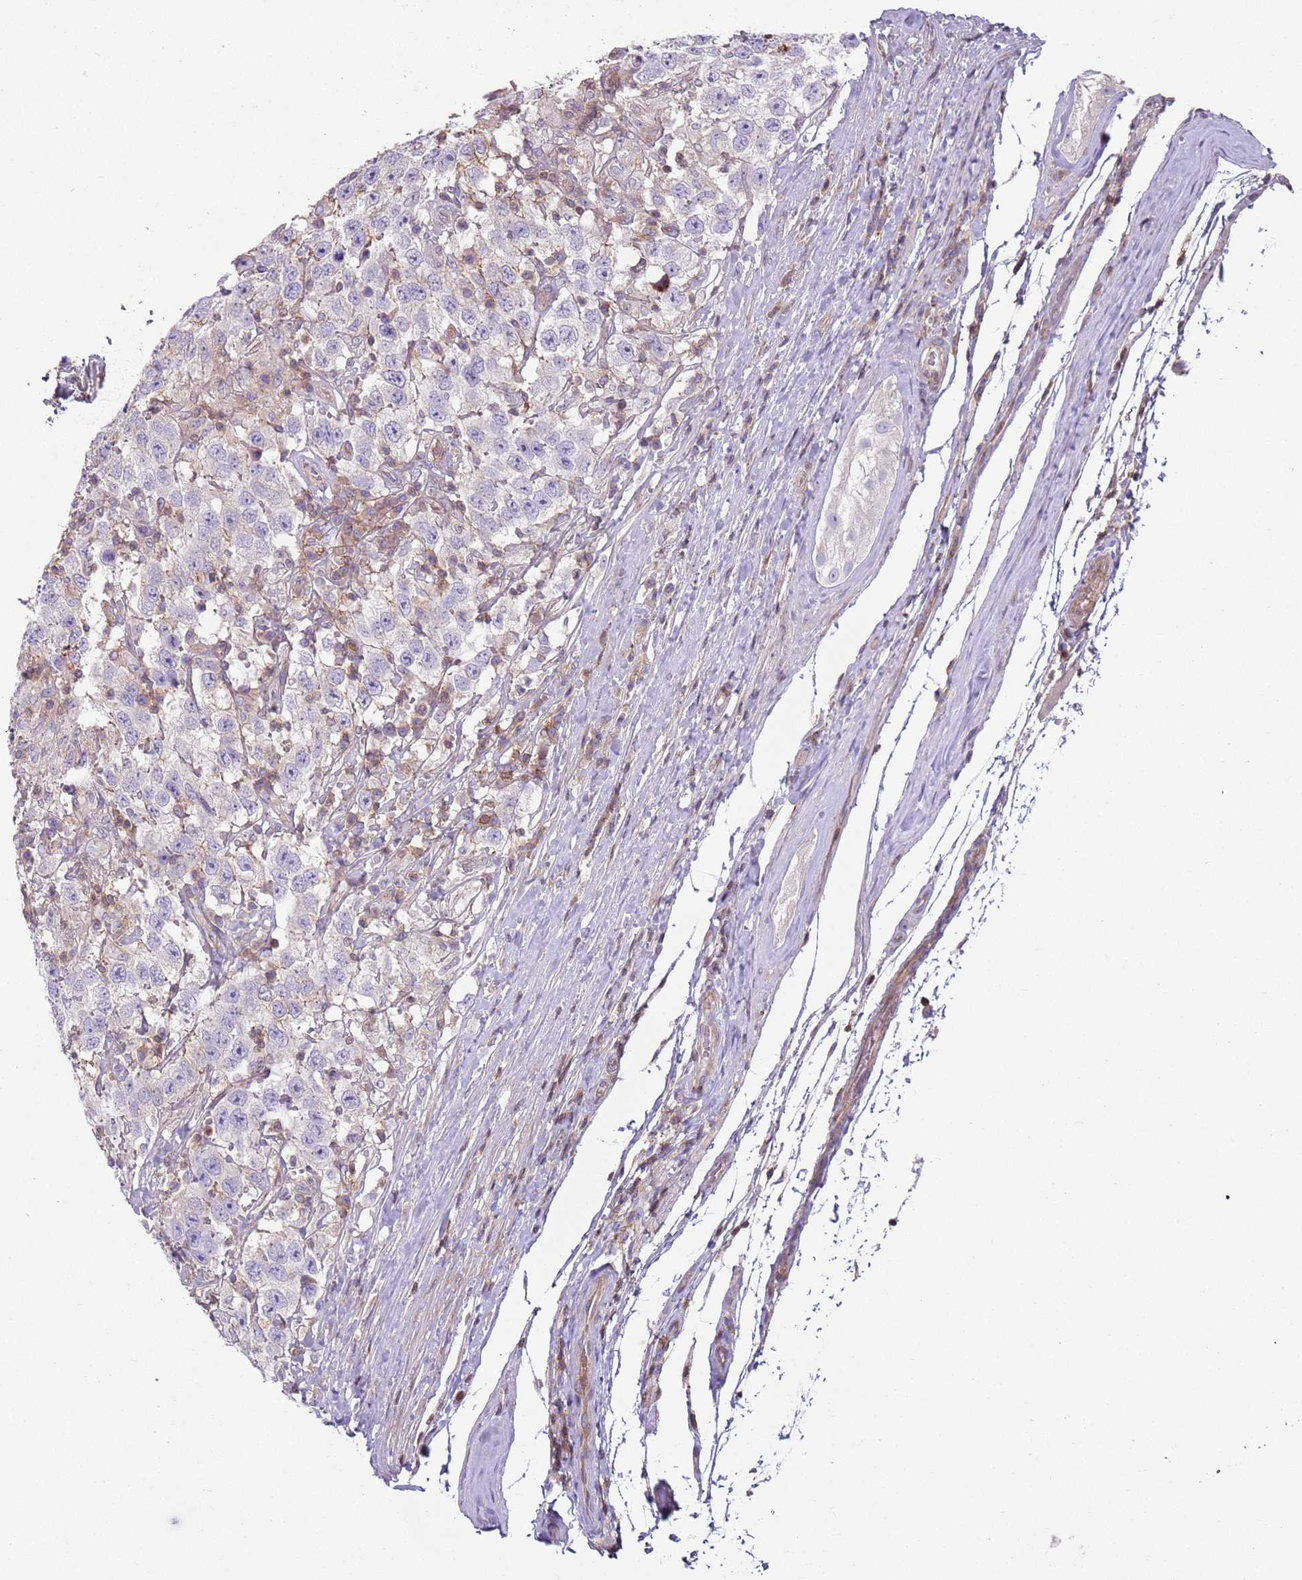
{"staining": {"intensity": "negative", "quantity": "none", "location": "none"}, "tissue": "testis cancer", "cell_type": "Tumor cells", "image_type": "cancer", "snomed": [{"axis": "morphology", "description": "Seminoma, NOS"}, {"axis": "topography", "description": "Testis"}], "caption": "Immunohistochemistry of human testis cancer demonstrates no positivity in tumor cells.", "gene": "GNAI3", "patient": {"sex": "male", "age": 41}}